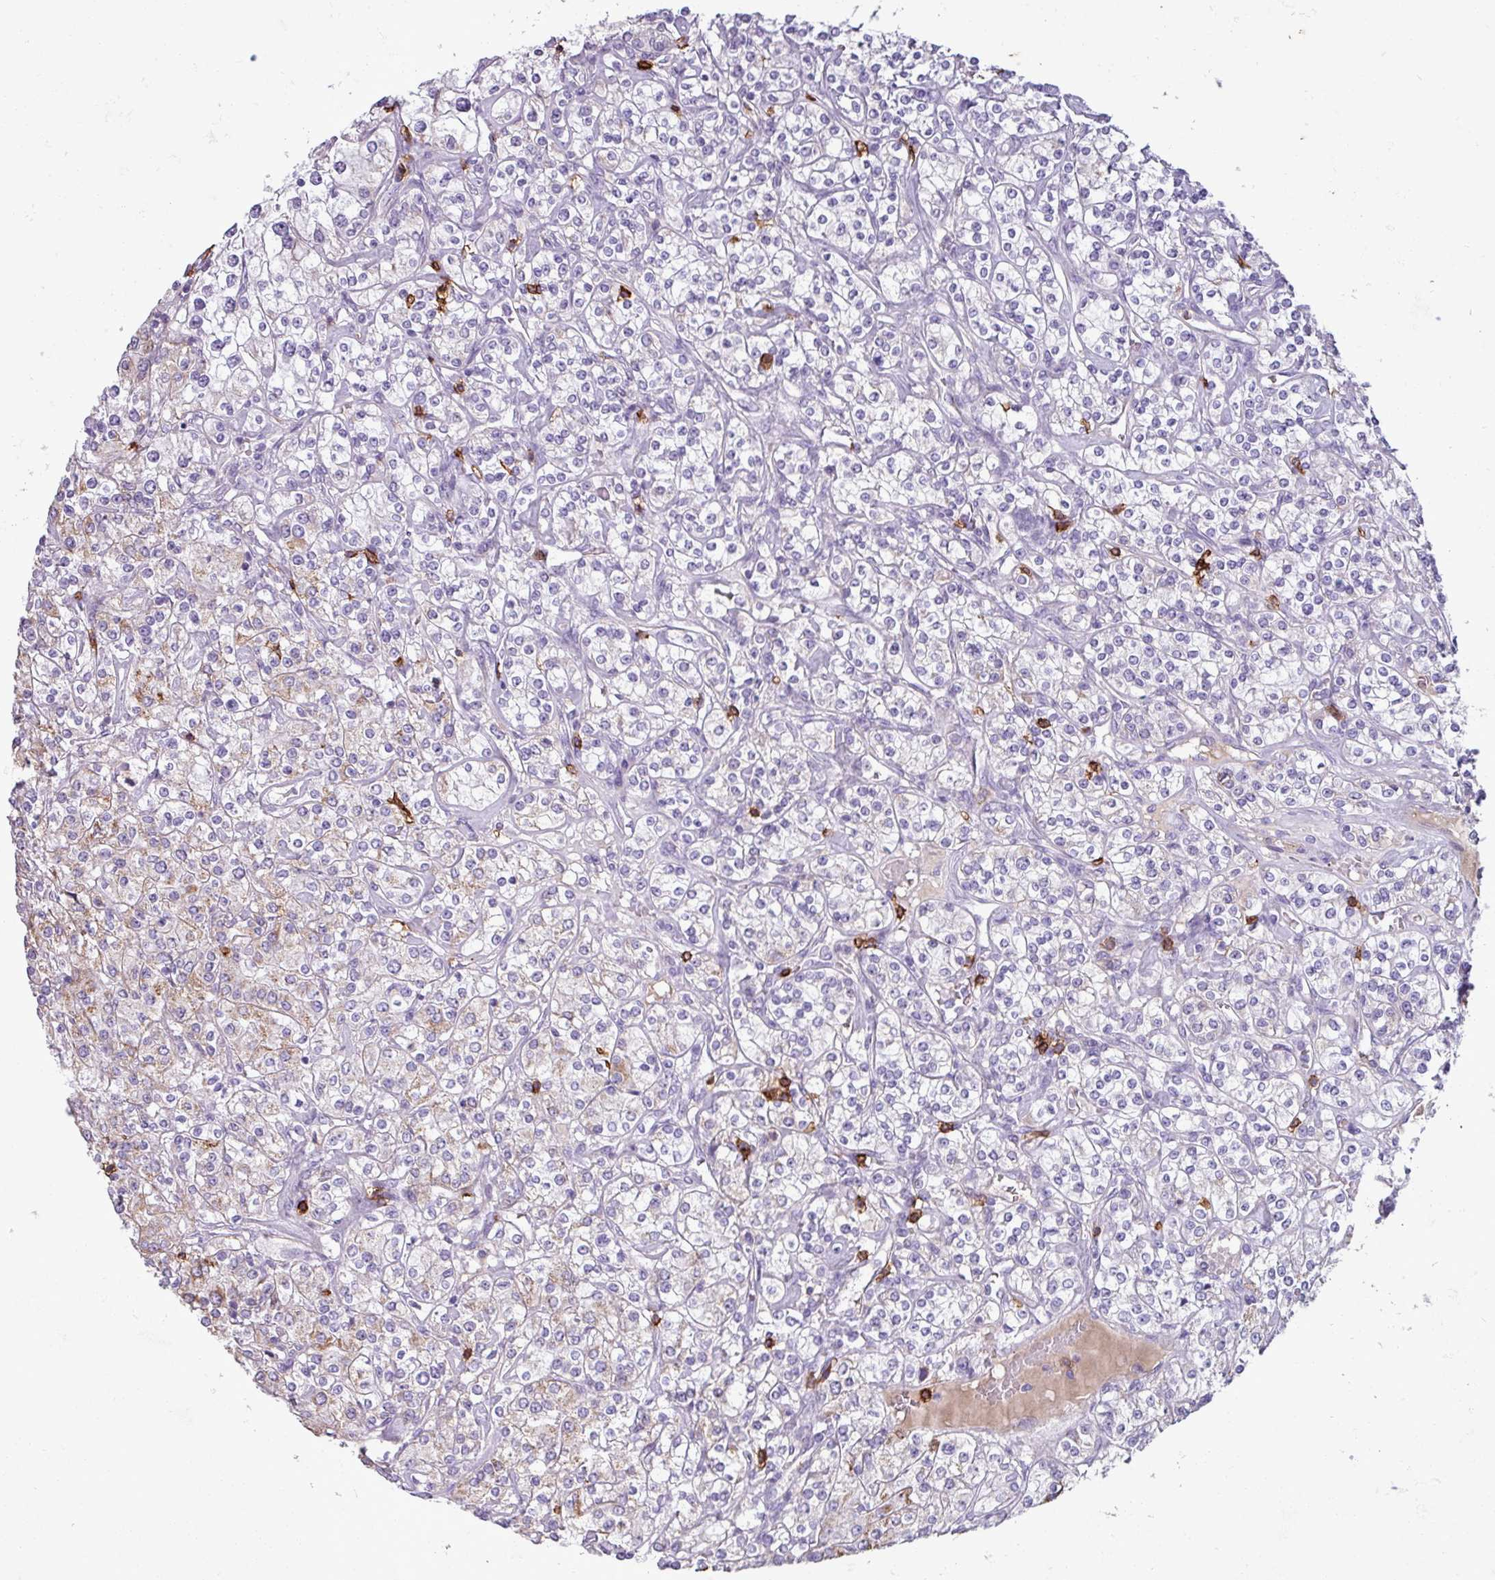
{"staining": {"intensity": "weak", "quantity": "<25%", "location": "cytoplasmic/membranous"}, "tissue": "renal cancer", "cell_type": "Tumor cells", "image_type": "cancer", "snomed": [{"axis": "morphology", "description": "Adenocarcinoma, NOS"}, {"axis": "topography", "description": "Kidney"}], "caption": "Immunohistochemistry (IHC) histopathology image of neoplastic tissue: renal adenocarcinoma stained with DAB (3,3'-diaminobenzidine) demonstrates no significant protein positivity in tumor cells.", "gene": "CD8A", "patient": {"sex": "male", "age": 77}}